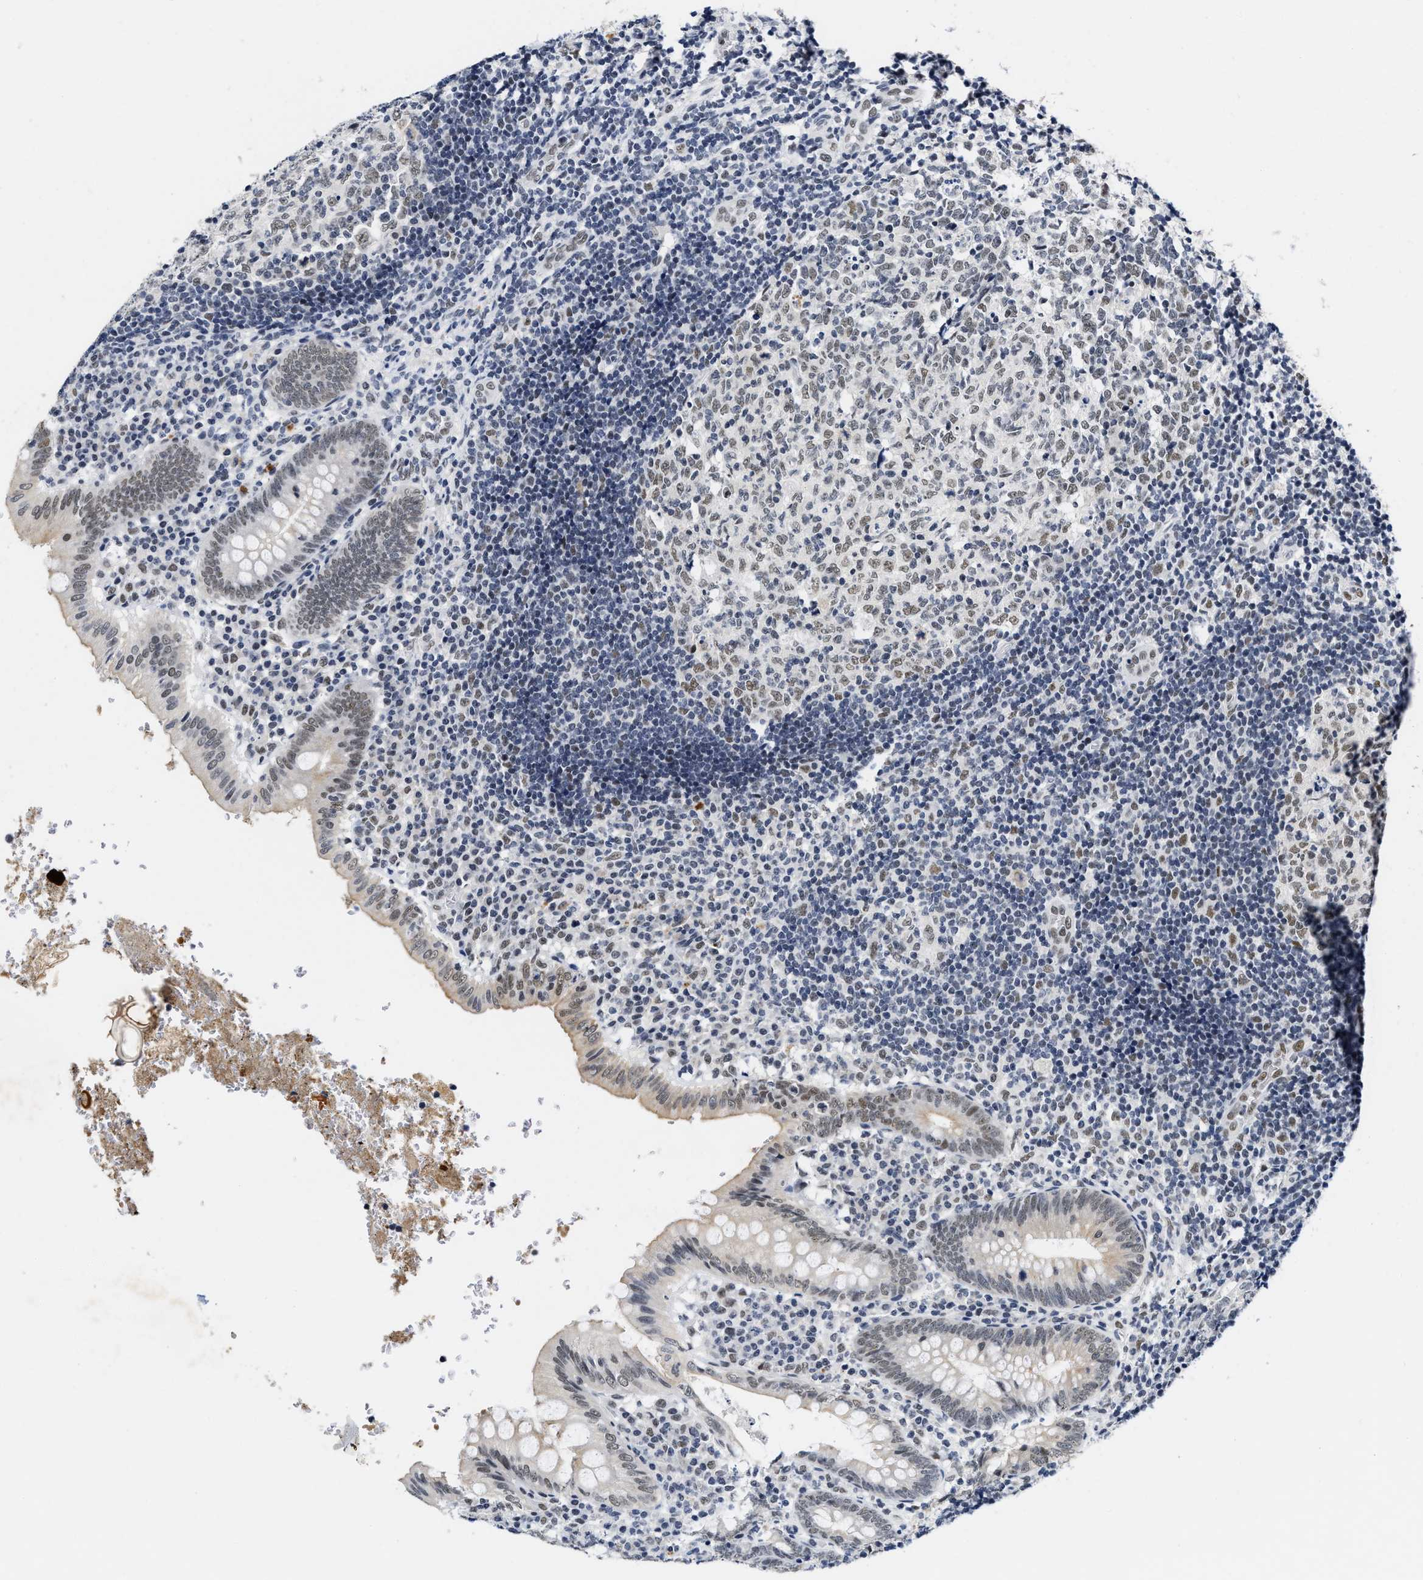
{"staining": {"intensity": "weak", "quantity": ">75%", "location": "nuclear"}, "tissue": "appendix", "cell_type": "Glandular cells", "image_type": "normal", "snomed": [{"axis": "morphology", "description": "Normal tissue, NOS"}, {"axis": "topography", "description": "Appendix"}], "caption": "Weak nuclear positivity for a protein is appreciated in about >75% of glandular cells of unremarkable appendix using immunohistochemistry (IHC).", "gene": "INIP", "patient": {"sex": "male", "age": 8}}